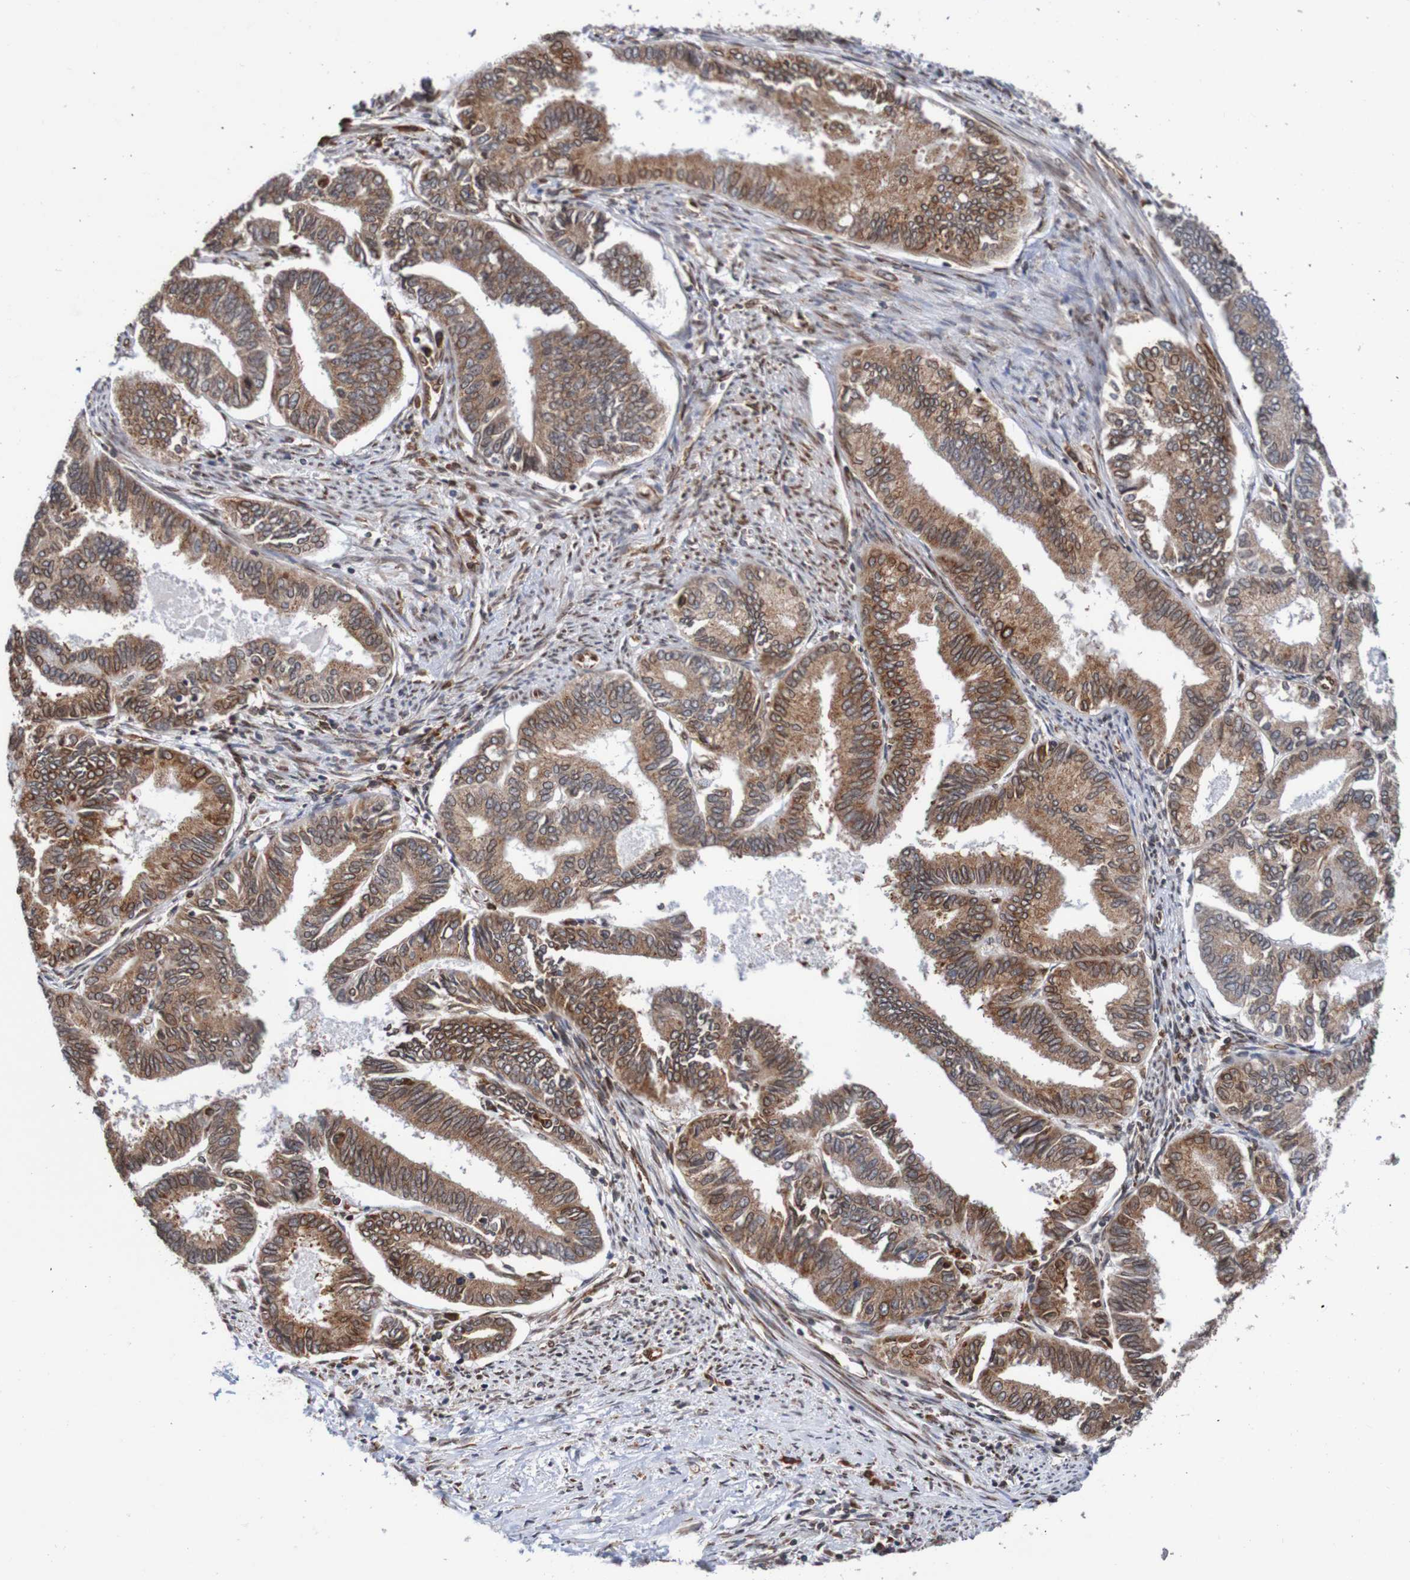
{"staining": {"intensity": "strong", "quantity": ">75%", "location": "cytoplasmic/membranous,nuclear"}, "tissue": "endometrial cancer", "cell_type": "Tumor cells", "image_type": "cancer", "snomed": [{"axis": "morphology", "description": "Adenocarcinoma, NOS"}, {"axis": "topography", "description": "Endometrium"}], "caption": "There is high levels of strong cytoplasmic/membranous and nuclear positivity in tumor cells of endometrial adenocarcinoma, as demonstrated by immunohistochemical staining (brown color).", "gene": "TMEM109", "patient": {"sex": "female", "age": 86}}